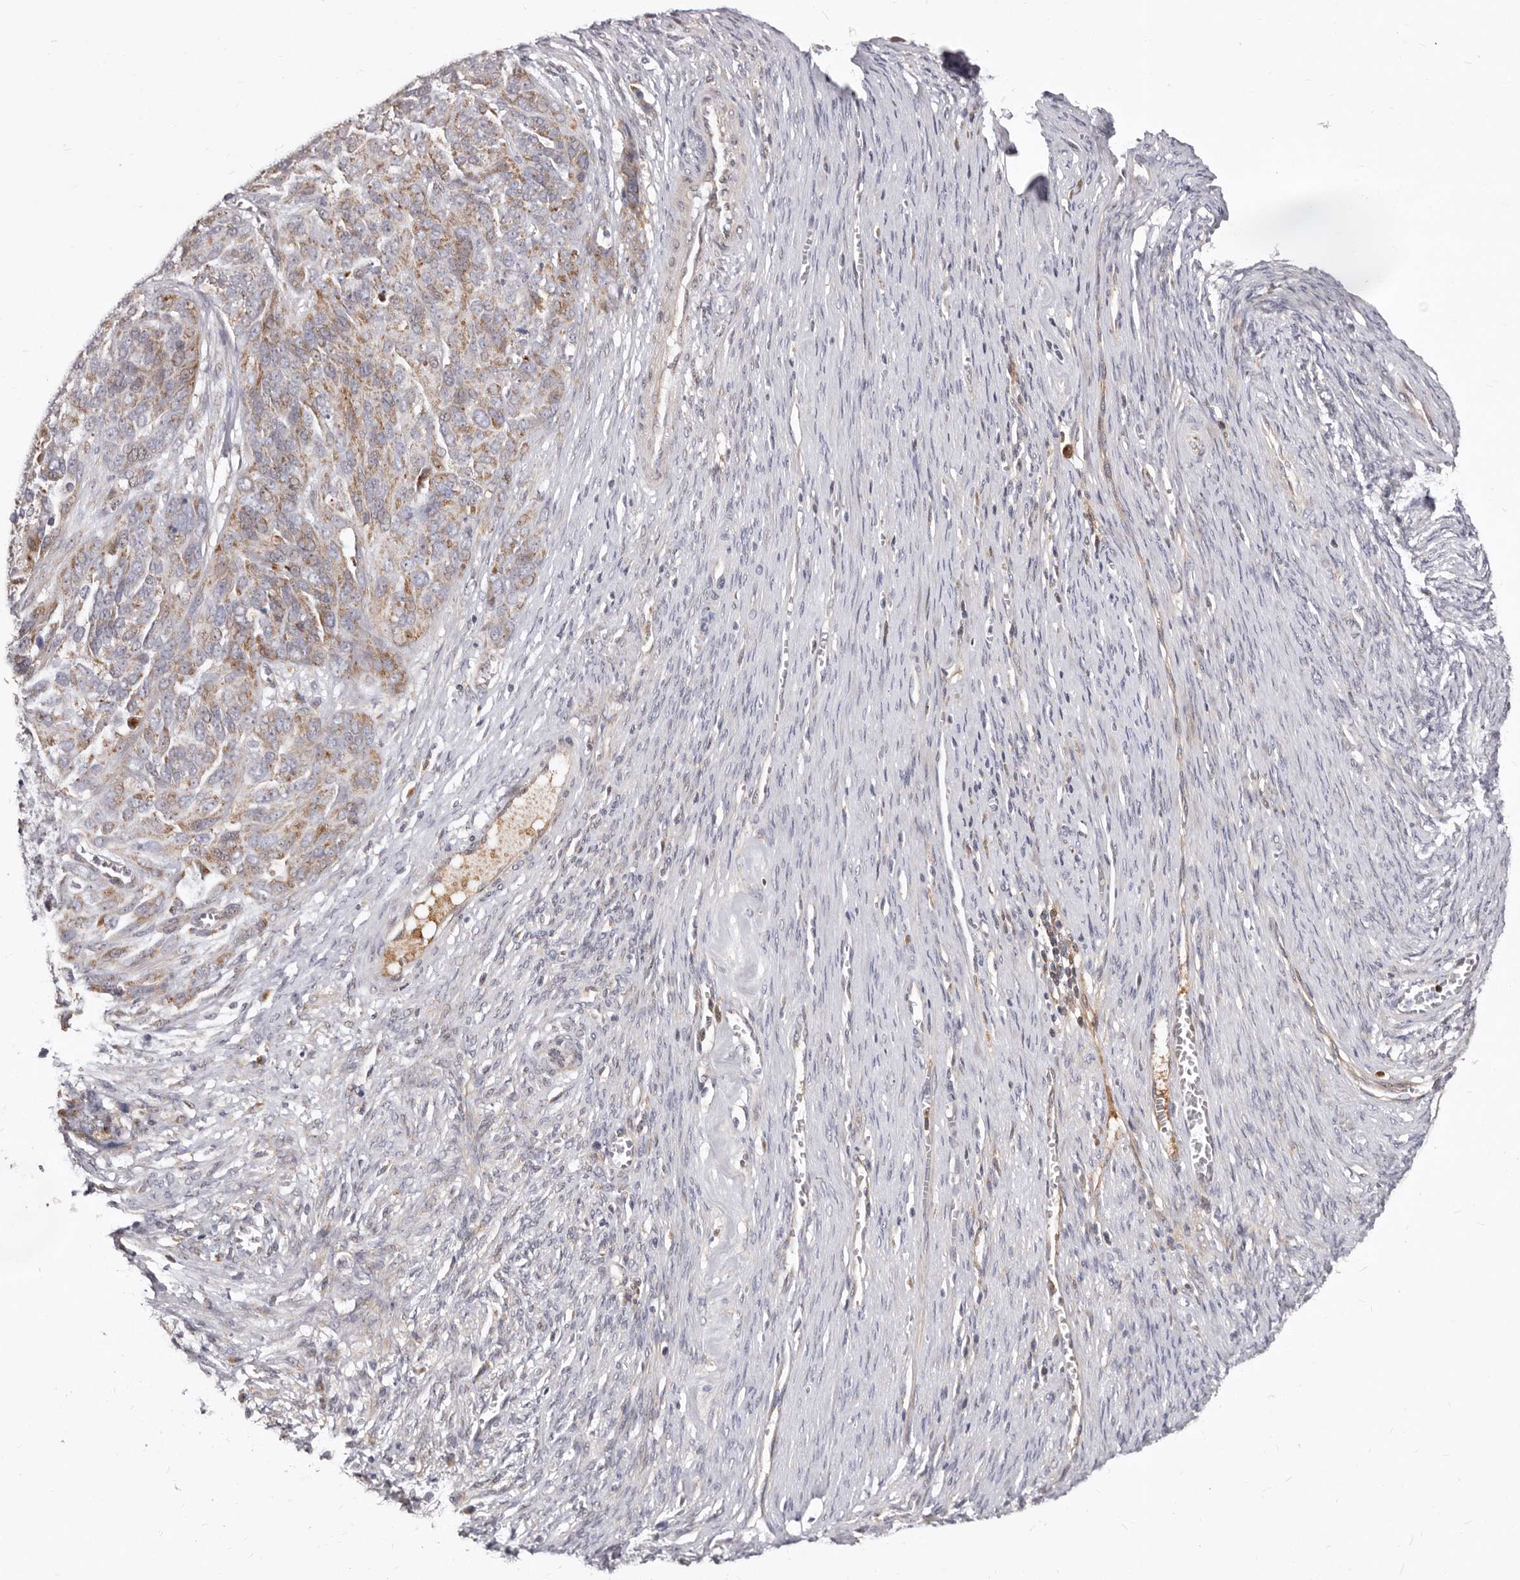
{"staining": {"intensity": "moderate", "quantity": "25%-75%", "location": "cytoplasmic/membranous"}, "tissue": "ovarian cancer", "cell_type": "Tumor cells", "image_type": "cancer", "snomed": [{"axis": "morphology", "description": "Cystadenocarcinoma, serous, NOS"}, {"axis": "topography", "description": "Ovary"}], "caption": "Serous cystadenocarcinoma (ovarian) stained with immunohistochemistry shows moderate cytoplasmic/membranous expression in about 25%-75% of tumor cells.", "gene": "NUBPL", "patient": {"sex": "female", "age": 44}}